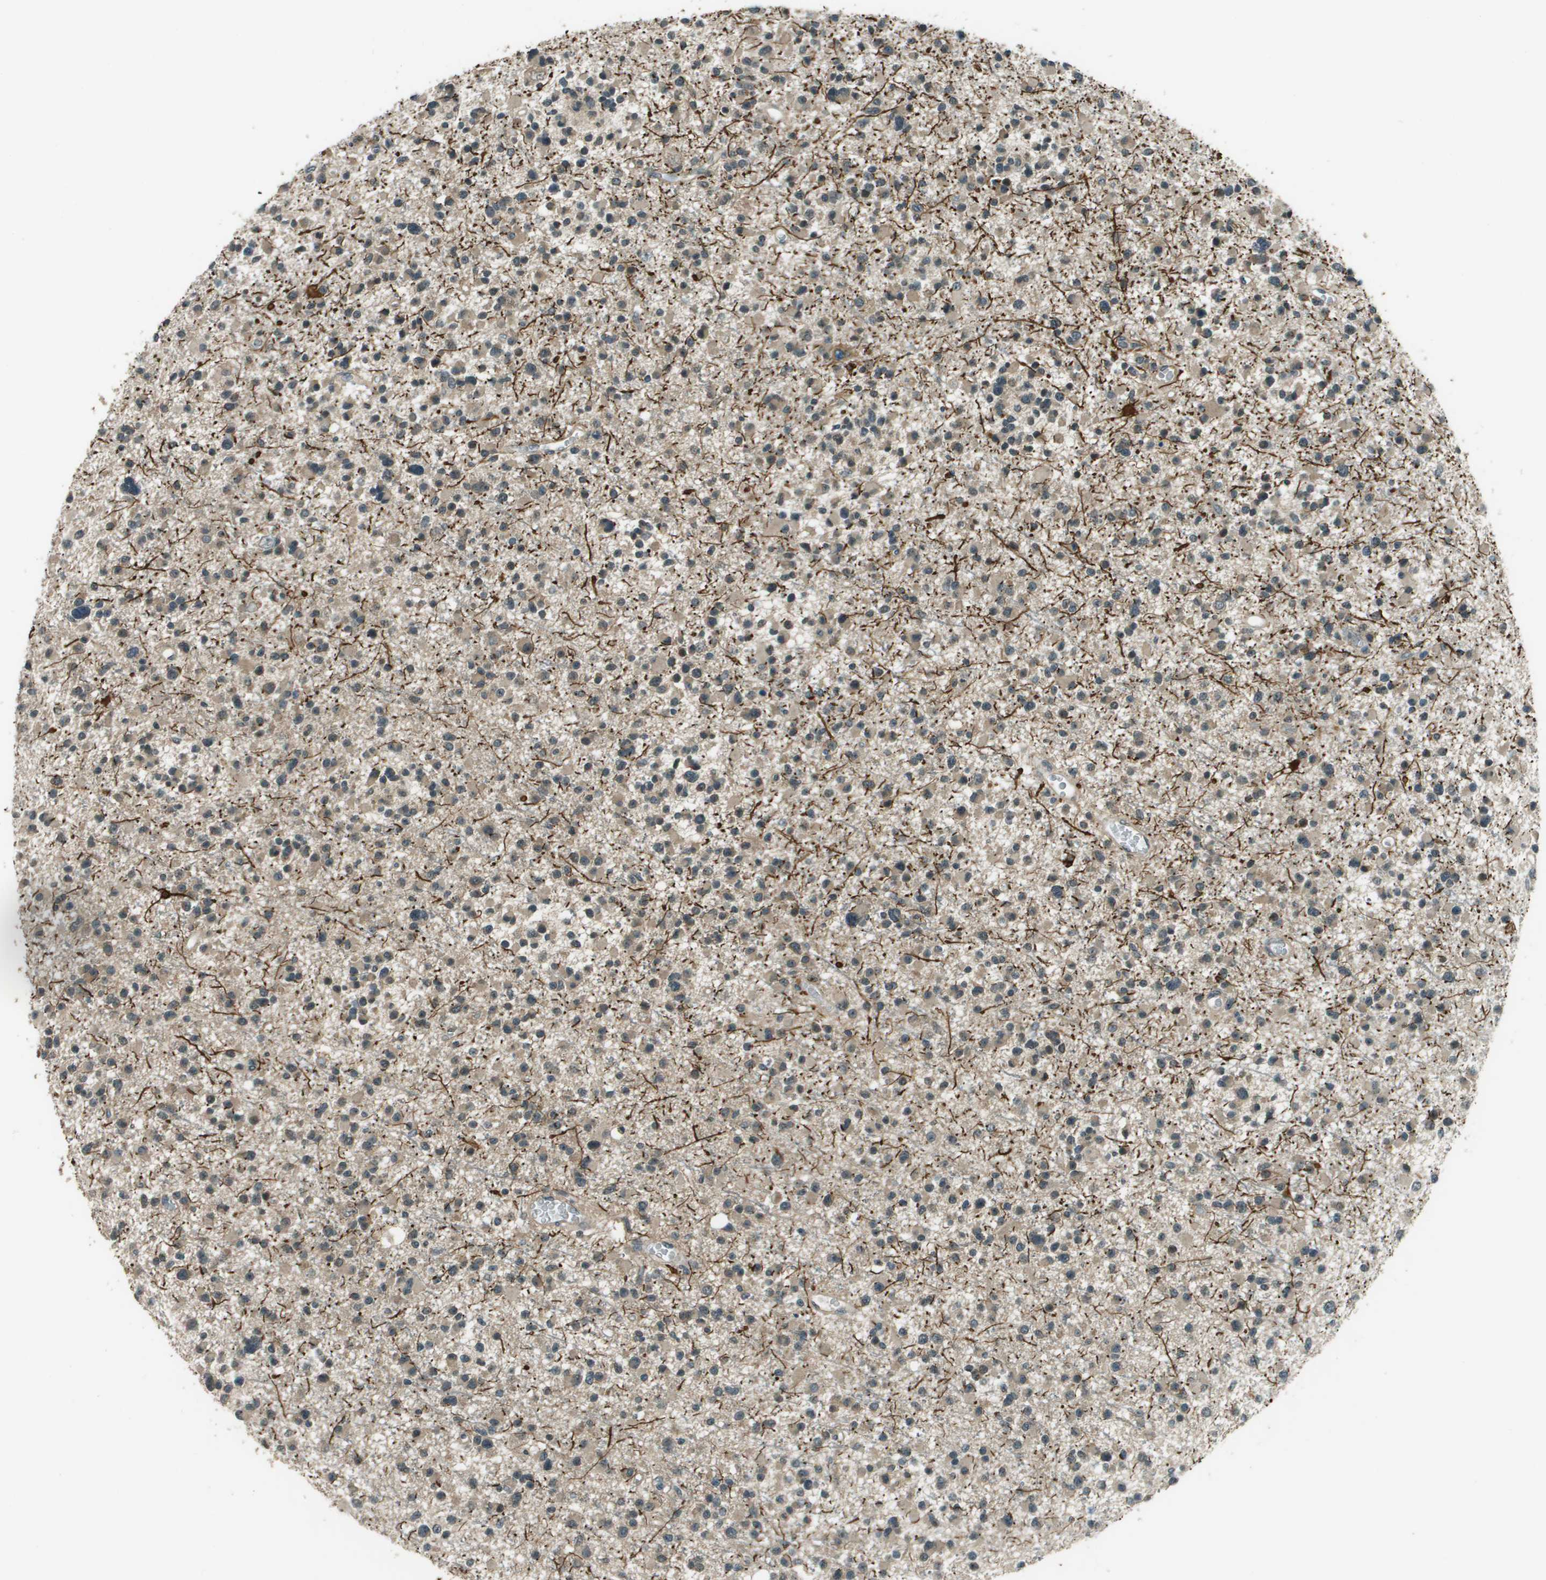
{"staining": {"intensity": "weak", "quantity": ">75%", "location": "cytoplasmic/membranous"}, "tissue": "glioma", "cell_type": "Tumor cells", "image_type": "cancer", "snomed": [{"axis": "morphology", "description": "Glioma, malignant, Low grade"}, {"axis": "topography", "description": "Brain"}], "caption": "Weak cytoplasmic/membranous staining is identified in about >75% of tumor cells in malignant glioma (low-grade).", "gene": "SDC3", "patient": {"sex": "female", "age": 22}}